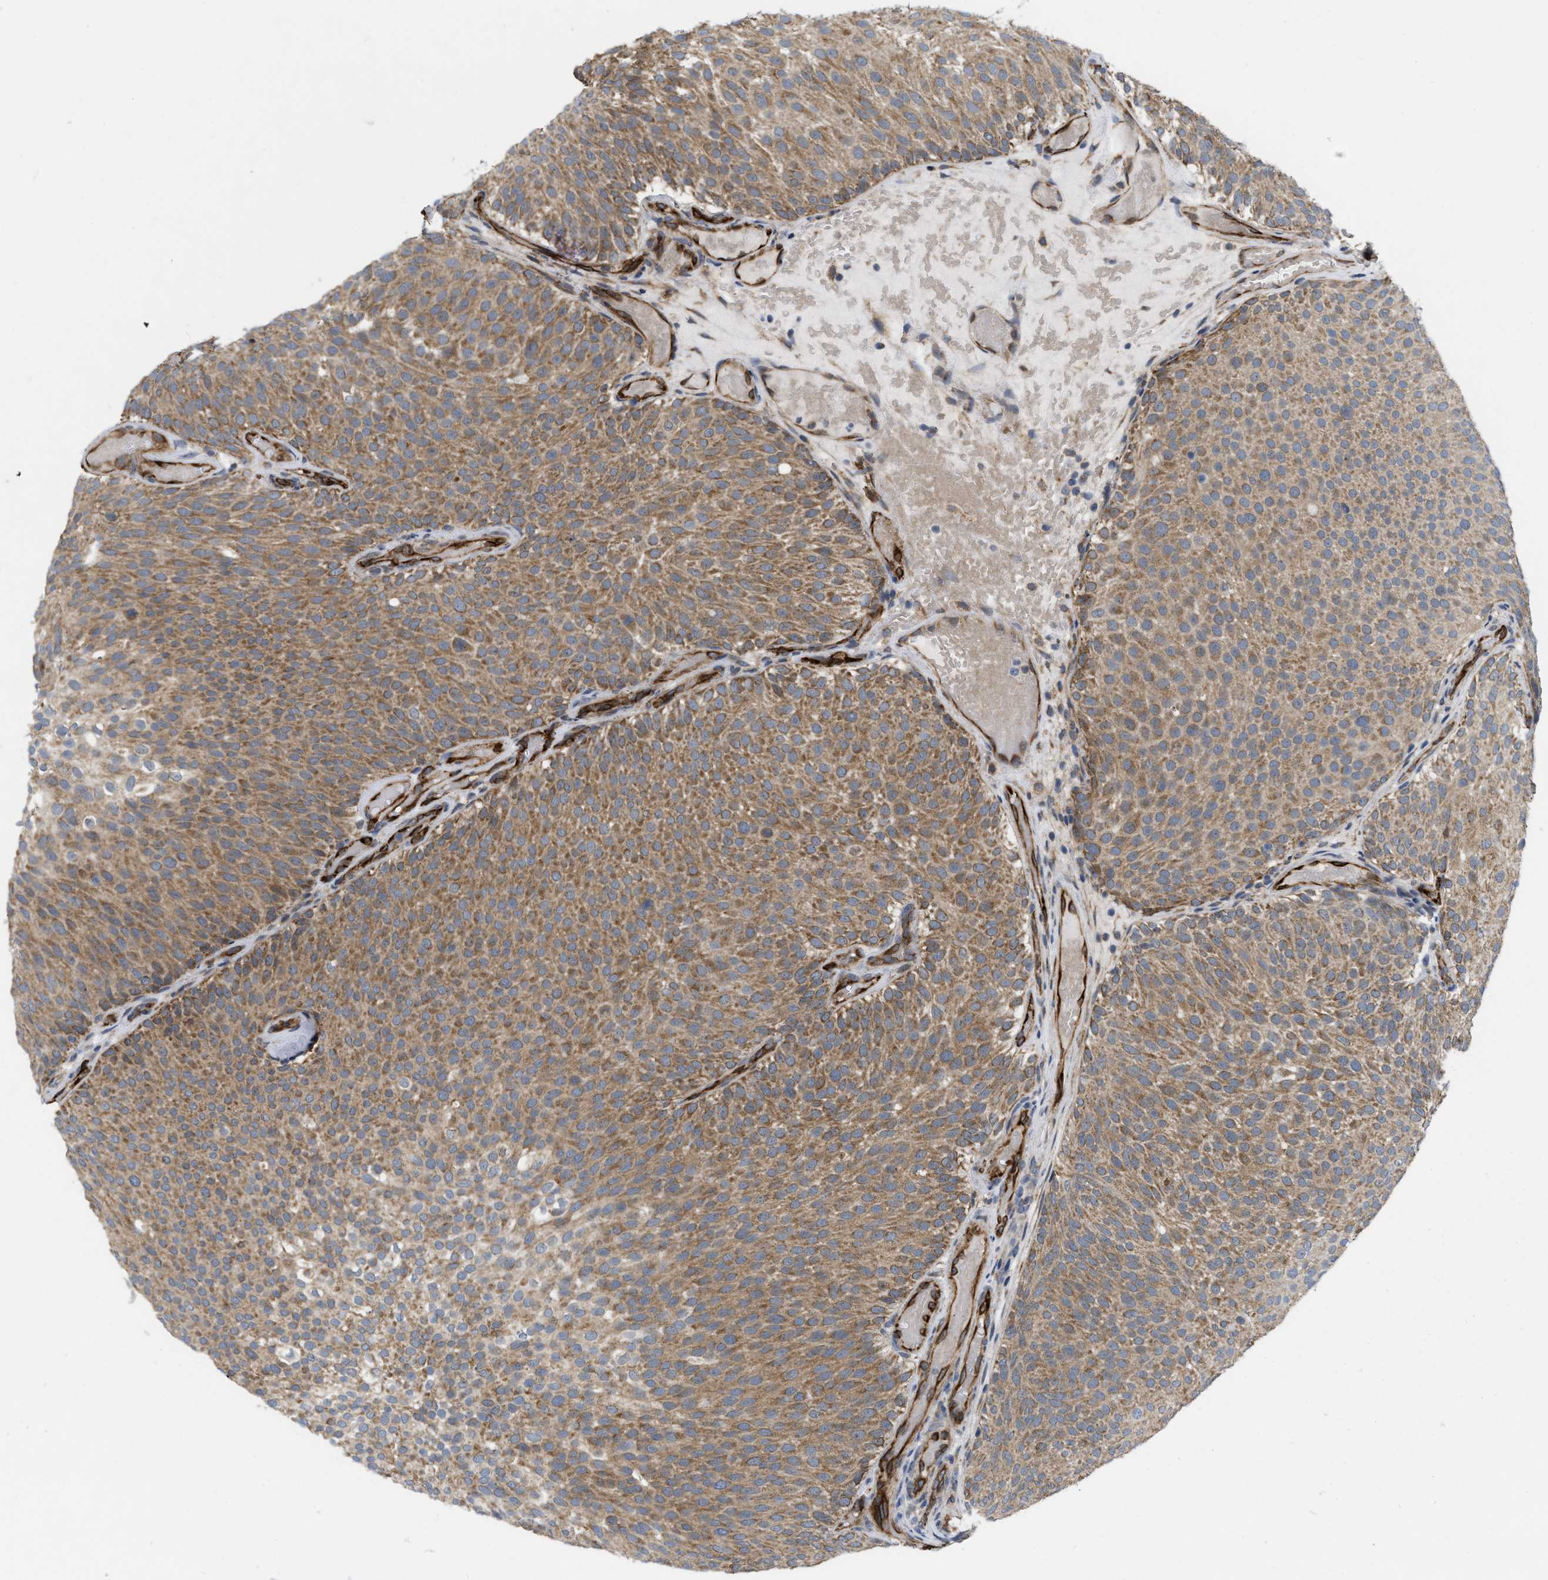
{"staining": {"intensity": "moderate", "quantity": ">75%", "location": "cytoplasmic/membranous"}, "tissue": "urothelial cancer", "cell_type": "Tumor cells", "image_type": "cancer", "snomed": [{"axis": "morphology", "description": "Urothelial carcinoma, Low grade"}, {"axis": "topography", "description": "Urinary bladder"}], "caption": "Urothelial cancer tissue displays moderate cytoplasmic/membranous expression in about >75% of tumor cells The protein is stained brown, and the nuclei are stained in blue (DAB (3,3'-diaminobenzidine) IHC with brightfield microscopy, high magnification).", "gene": "EOGT", "patient": {"sex": "male", "age": 78}}